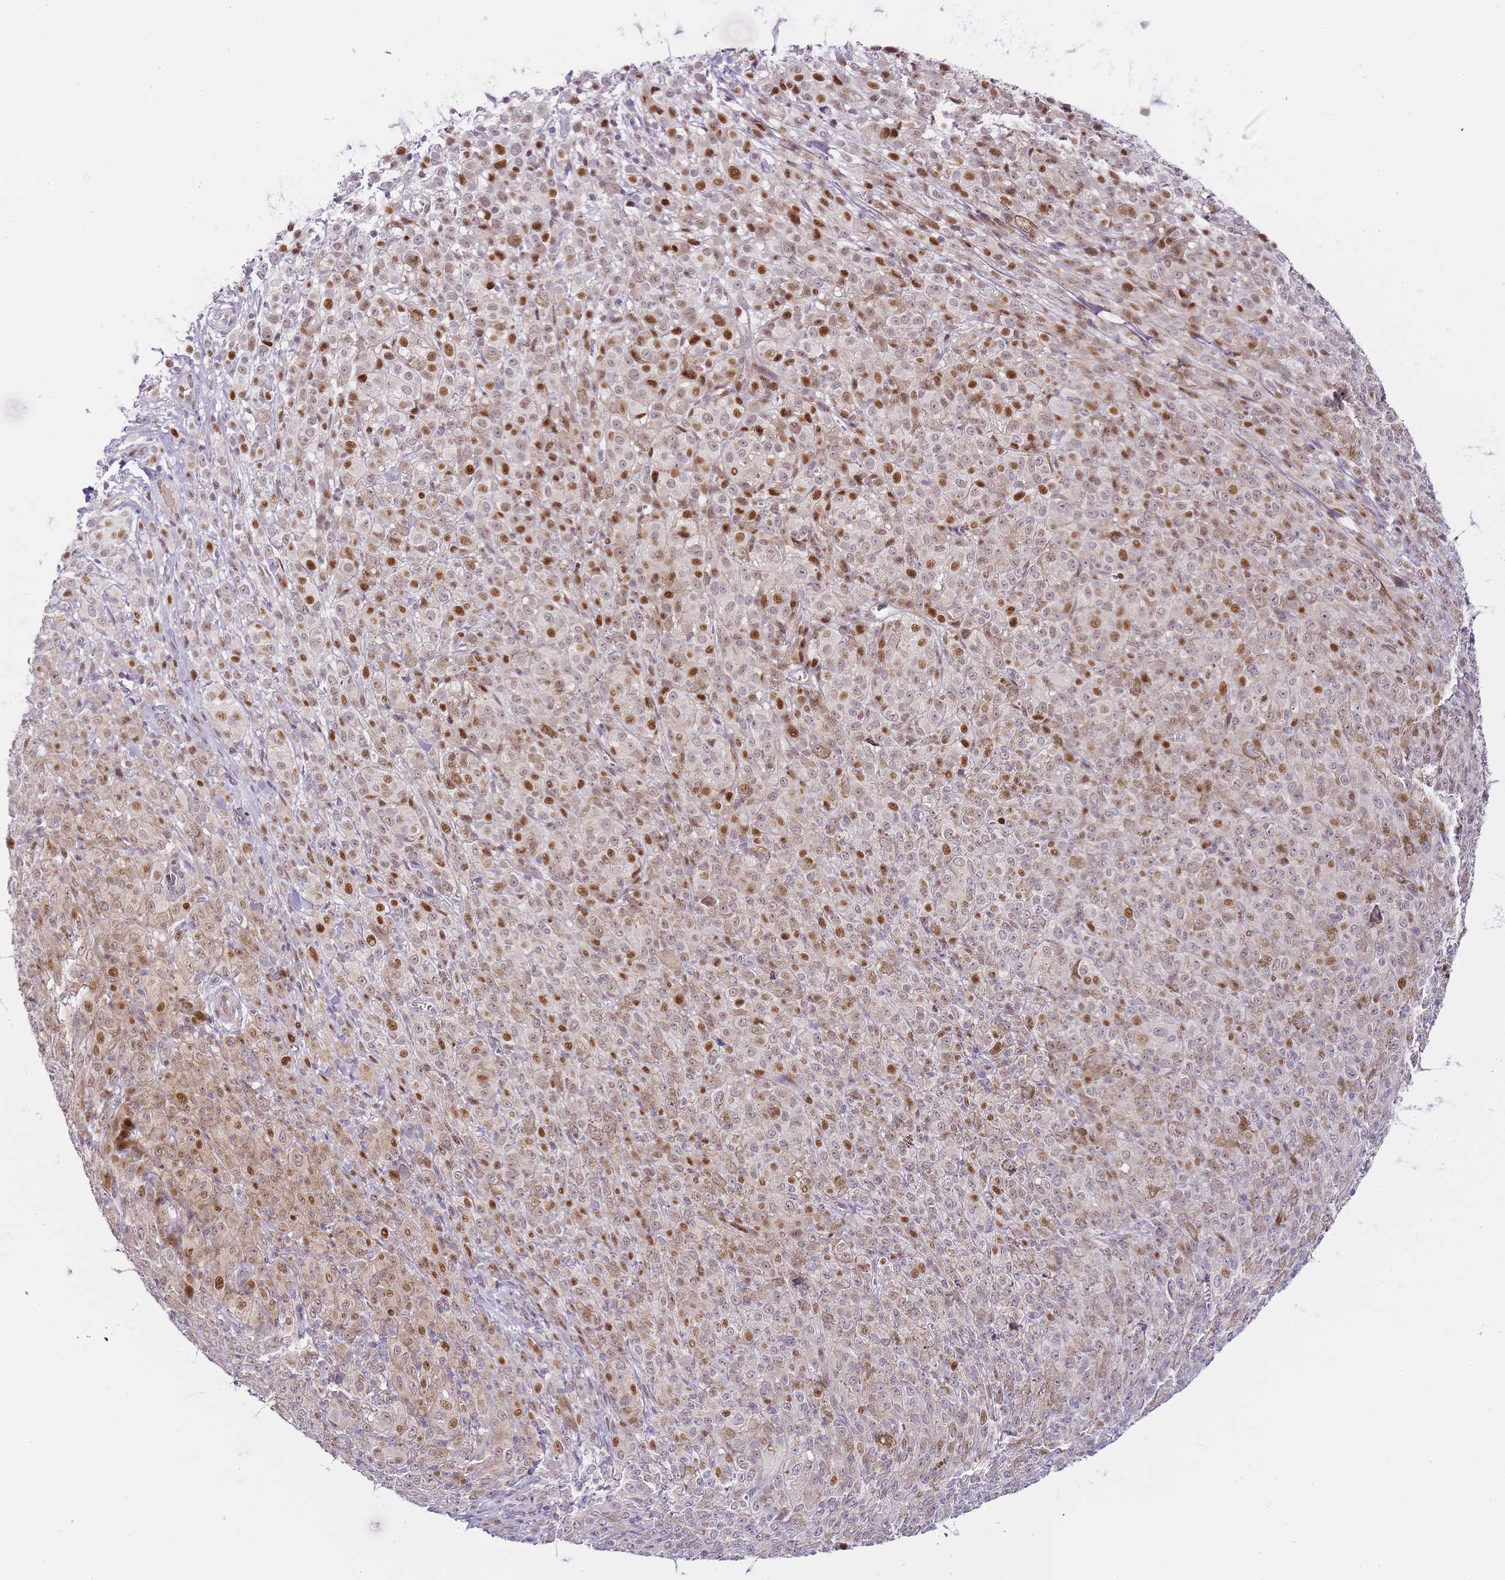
{"staining": {"intensity": "moderate", "quantity": "25%-75%", "location": "nuclear"}, "tissue": "melanoma", "cell_type": "Tumor cells", "image_type": "cancer", "snomed": [{"axis": "morphology", "description": "Malignant melanoma, NOS"}, {"axis": "topography", "description": "Skin"}], "caption": "Immunohistochemistry micrograph of melanoma stained for a protein (brown), which reveals medium levels of moderate nuclear positivity in about 25%-75% of tumor cells.", "gene": "OGG1", "patient": {"sex": "female", "age": 52}}